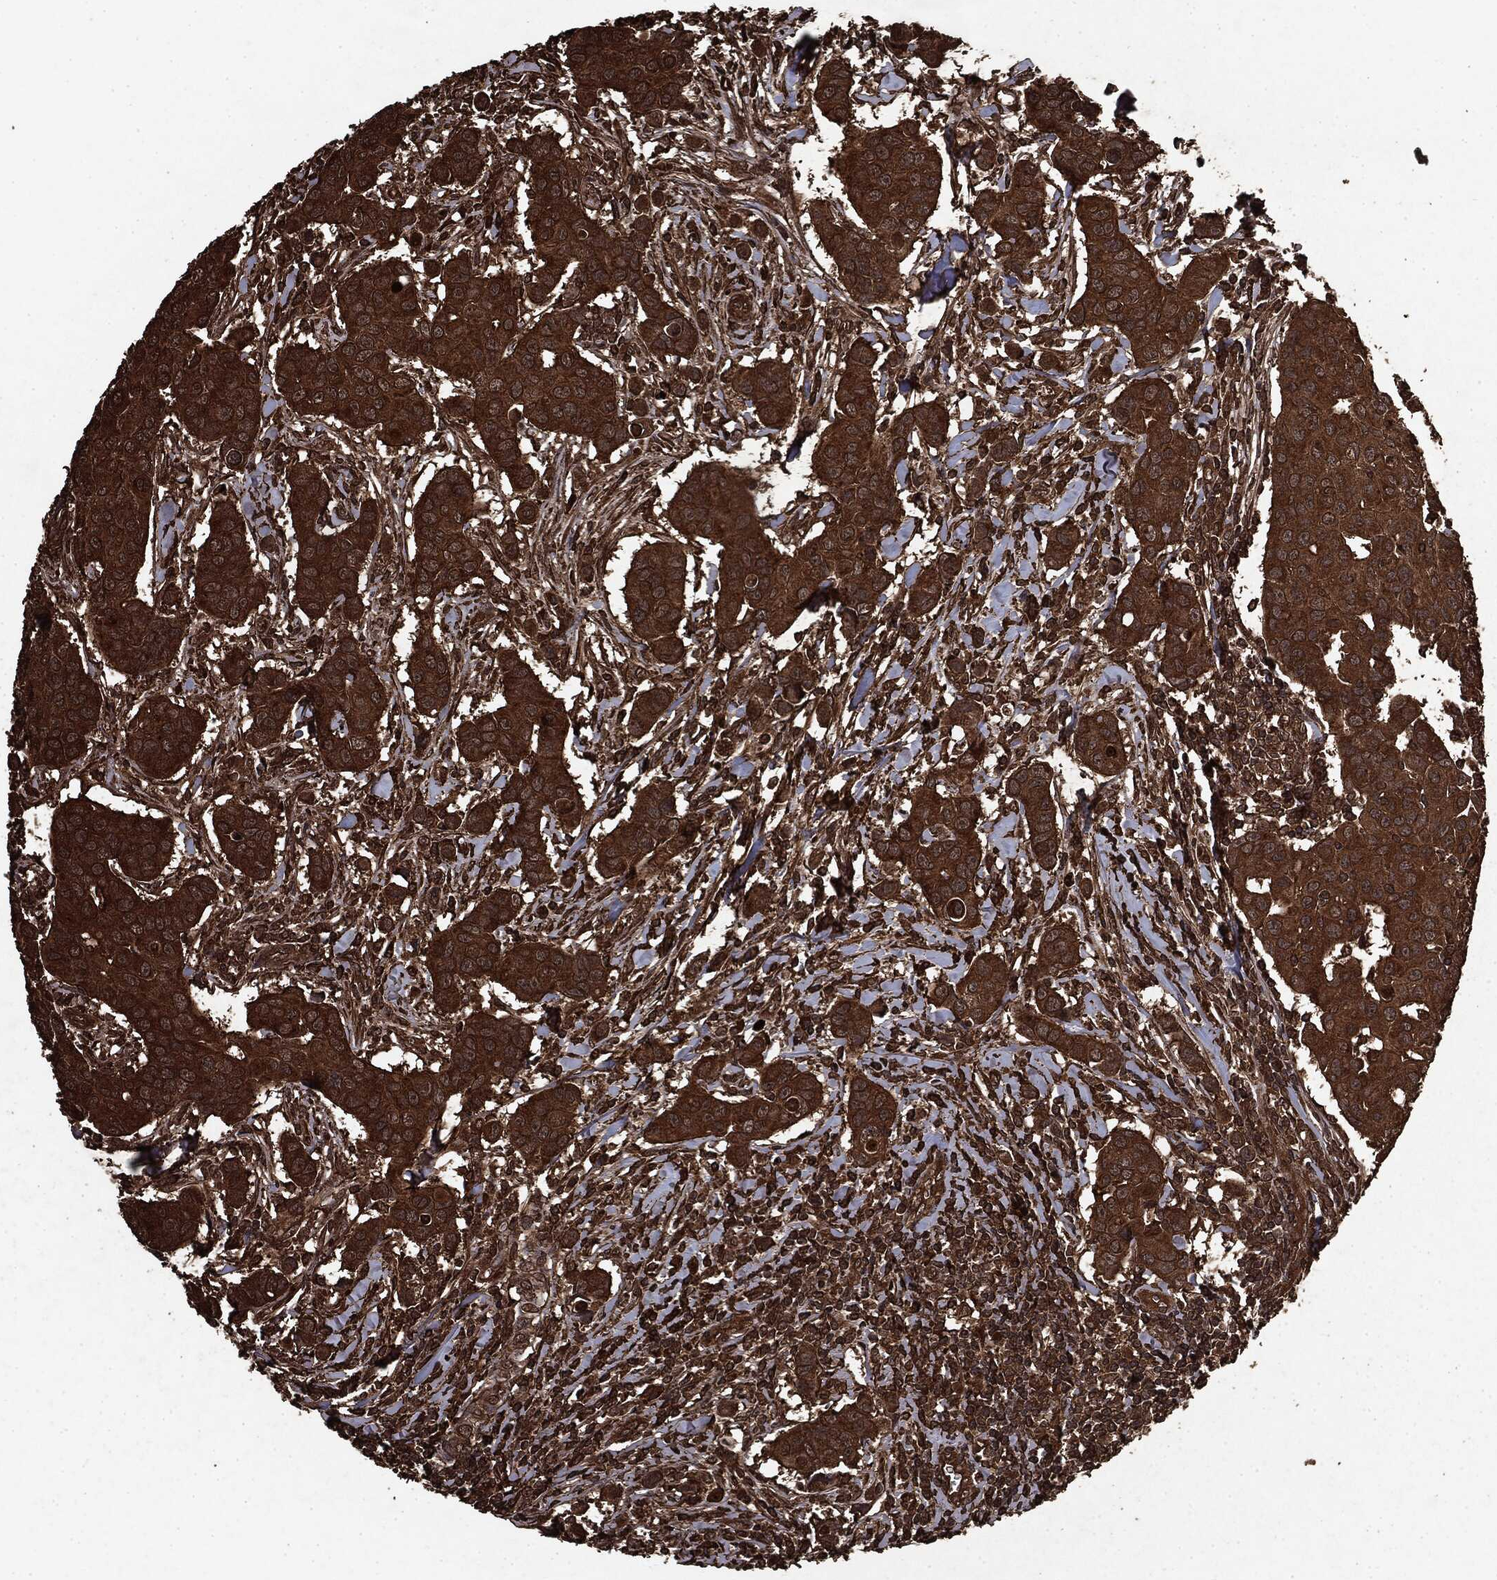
{"staining": {"intensity": "strong", "quantity": ">75%", "location": "cytoplasmic/membranous"}, "tissue": "breast cancer", "cell_type": "Tumor cells", "image_type": "cancer", "snomed": [{"axis": "morphology", "description": "Duct carcinoma"}, {"axis": "topography", "description": "Breast"}], "caption": "Protein positivity by immunohistochemistry shows strong cytoplasmic/membranous expression in approximately >75% of tumor cells in breast cancer.", "gene": "ARAF", "patient": {"sex": "female", "age": 24}}